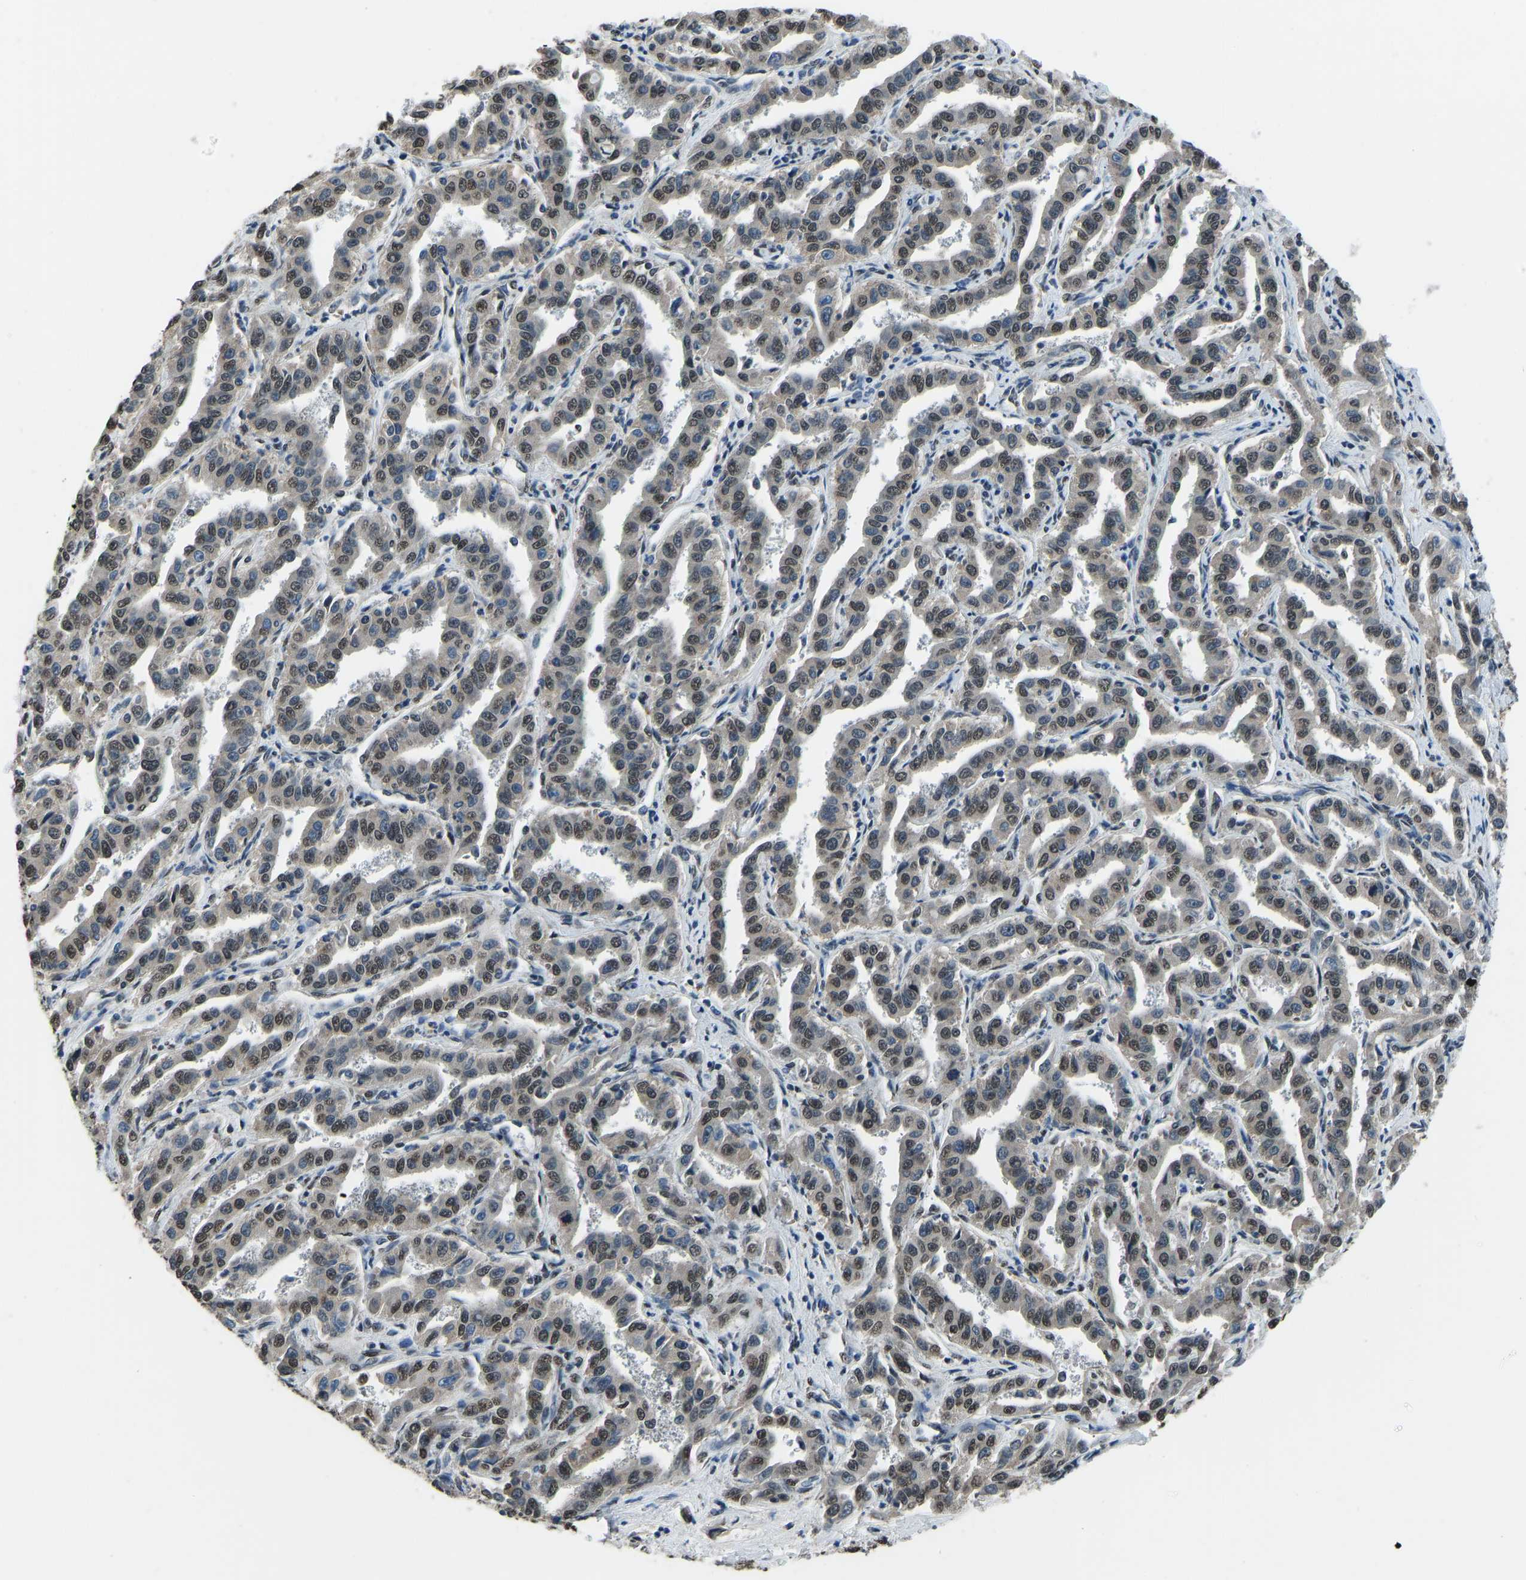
{"staining": {"intensity": "weak", "quantity": "25%-75%", "location": "nuclear"}, "tissue": "liver cancer", "cell_type": "Tumor cells", "image_type": "cancer", "snomed": [{"axis": "morphology", "description": "Cholangiocarcinoma"}, {"axis": "topography", "description": "Liver"}], "caption": "Liver cholangiocarcinoma stained with DAB immunohistochemistry shows low levels of weak nuclear staining in about 25%-75% of tumor cells. (IHC, brightfield microscopy, high magnification).", "gene": "FOS", "patient": {"sex": "male", "age": 59}}